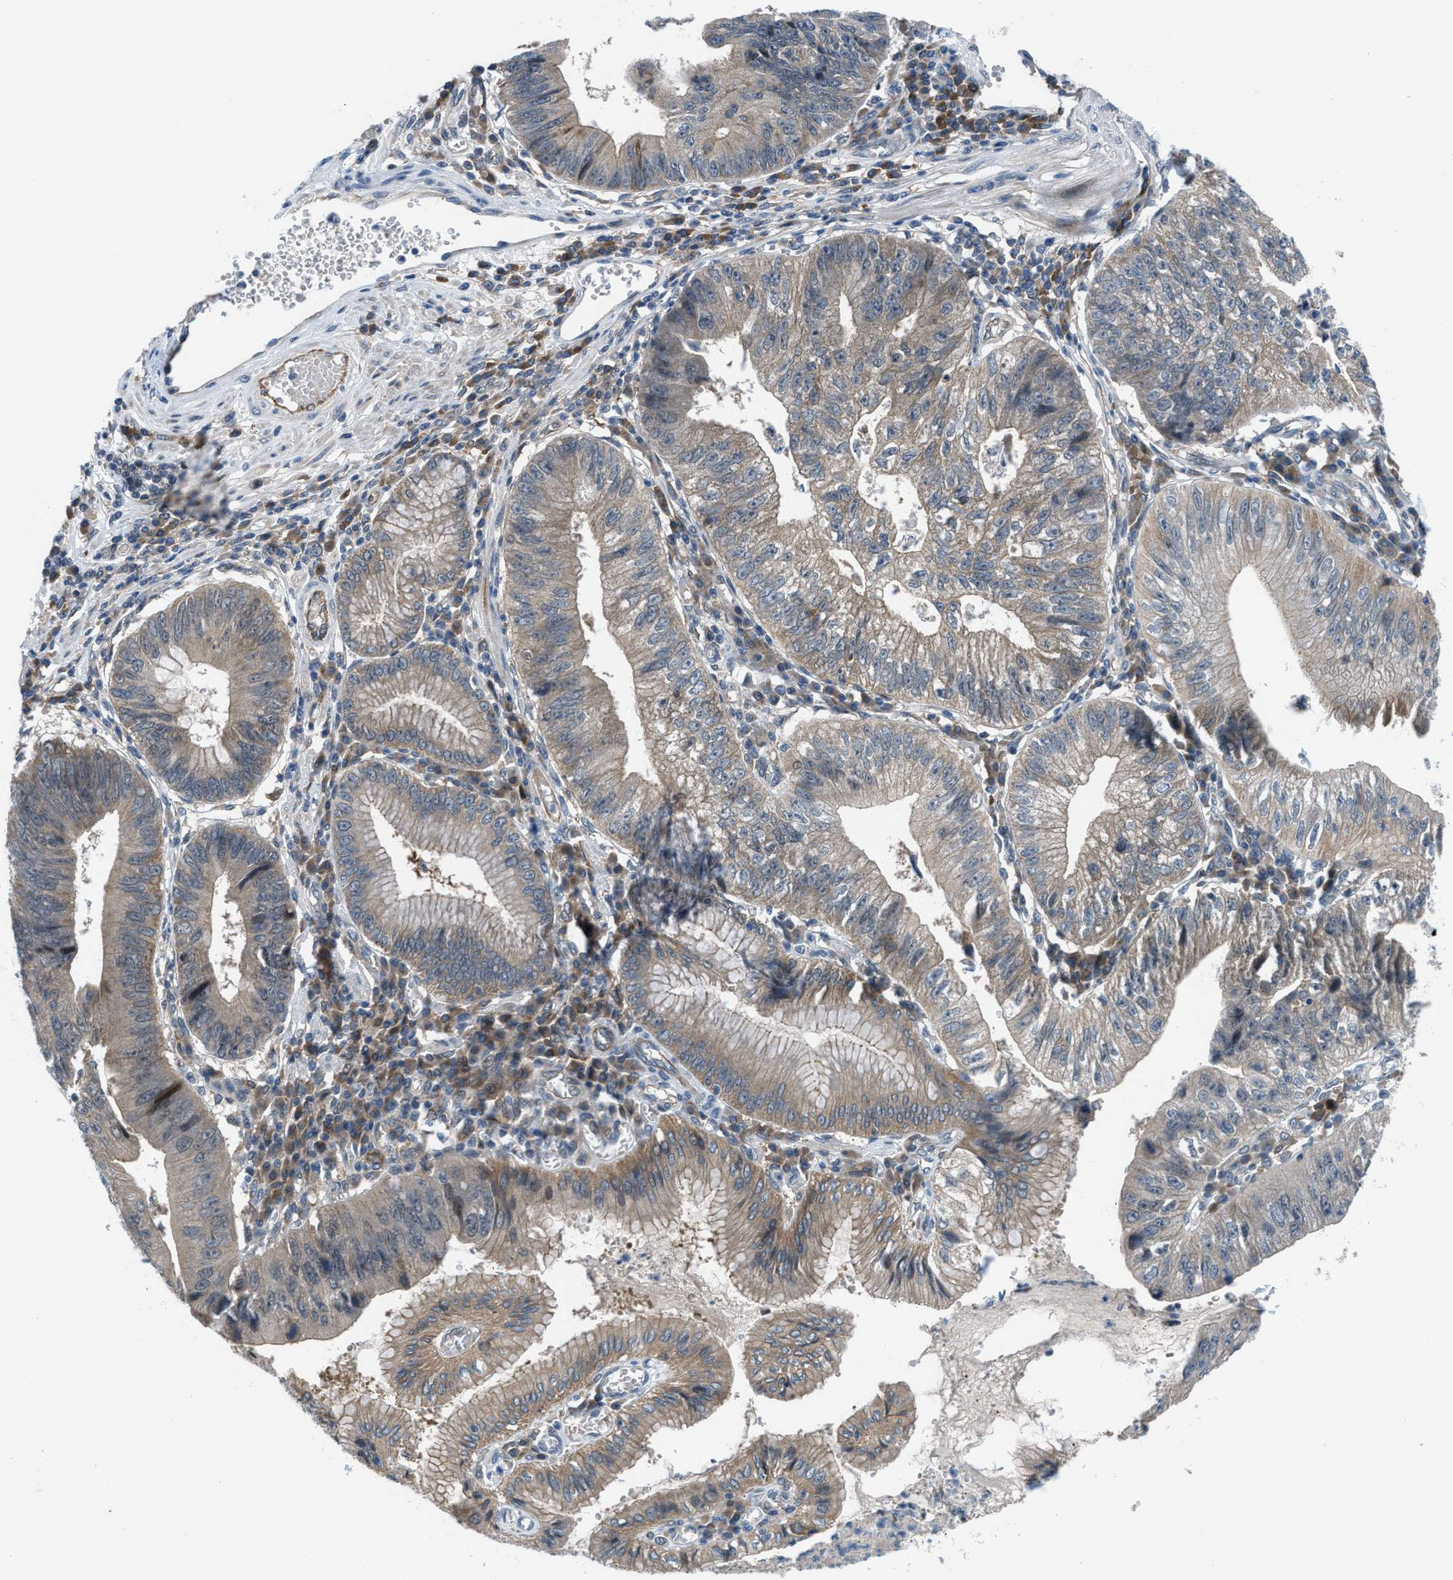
{"staining": {"intensity": "moderate", "quantity": "<25%", "location": "cytoplasmic/membranous"}, "tissue": "stomach cancer", "cell_type": "Tumor cells", "image_type": "cancer", "snomed": [{"axis": "morphology", "description": "Adenocarcinoma, NOS"}, {"axis": "topography", "description": "Stomach"}], "caption": "DAB (3,3'-diaminobenzidine) immunohistochemical staining of stomach cancer (adenocarcinoma) exhibits moderate cytoplasmic/membranous protein positivity in approximately <25% of tumor cells. Using DAB (brown) and hematoxylin (blue) stains, captured at high magnification using brightfield microscopy.", "gene": "BAZ2B", "patient": {"sex": "male", "age": 59}}